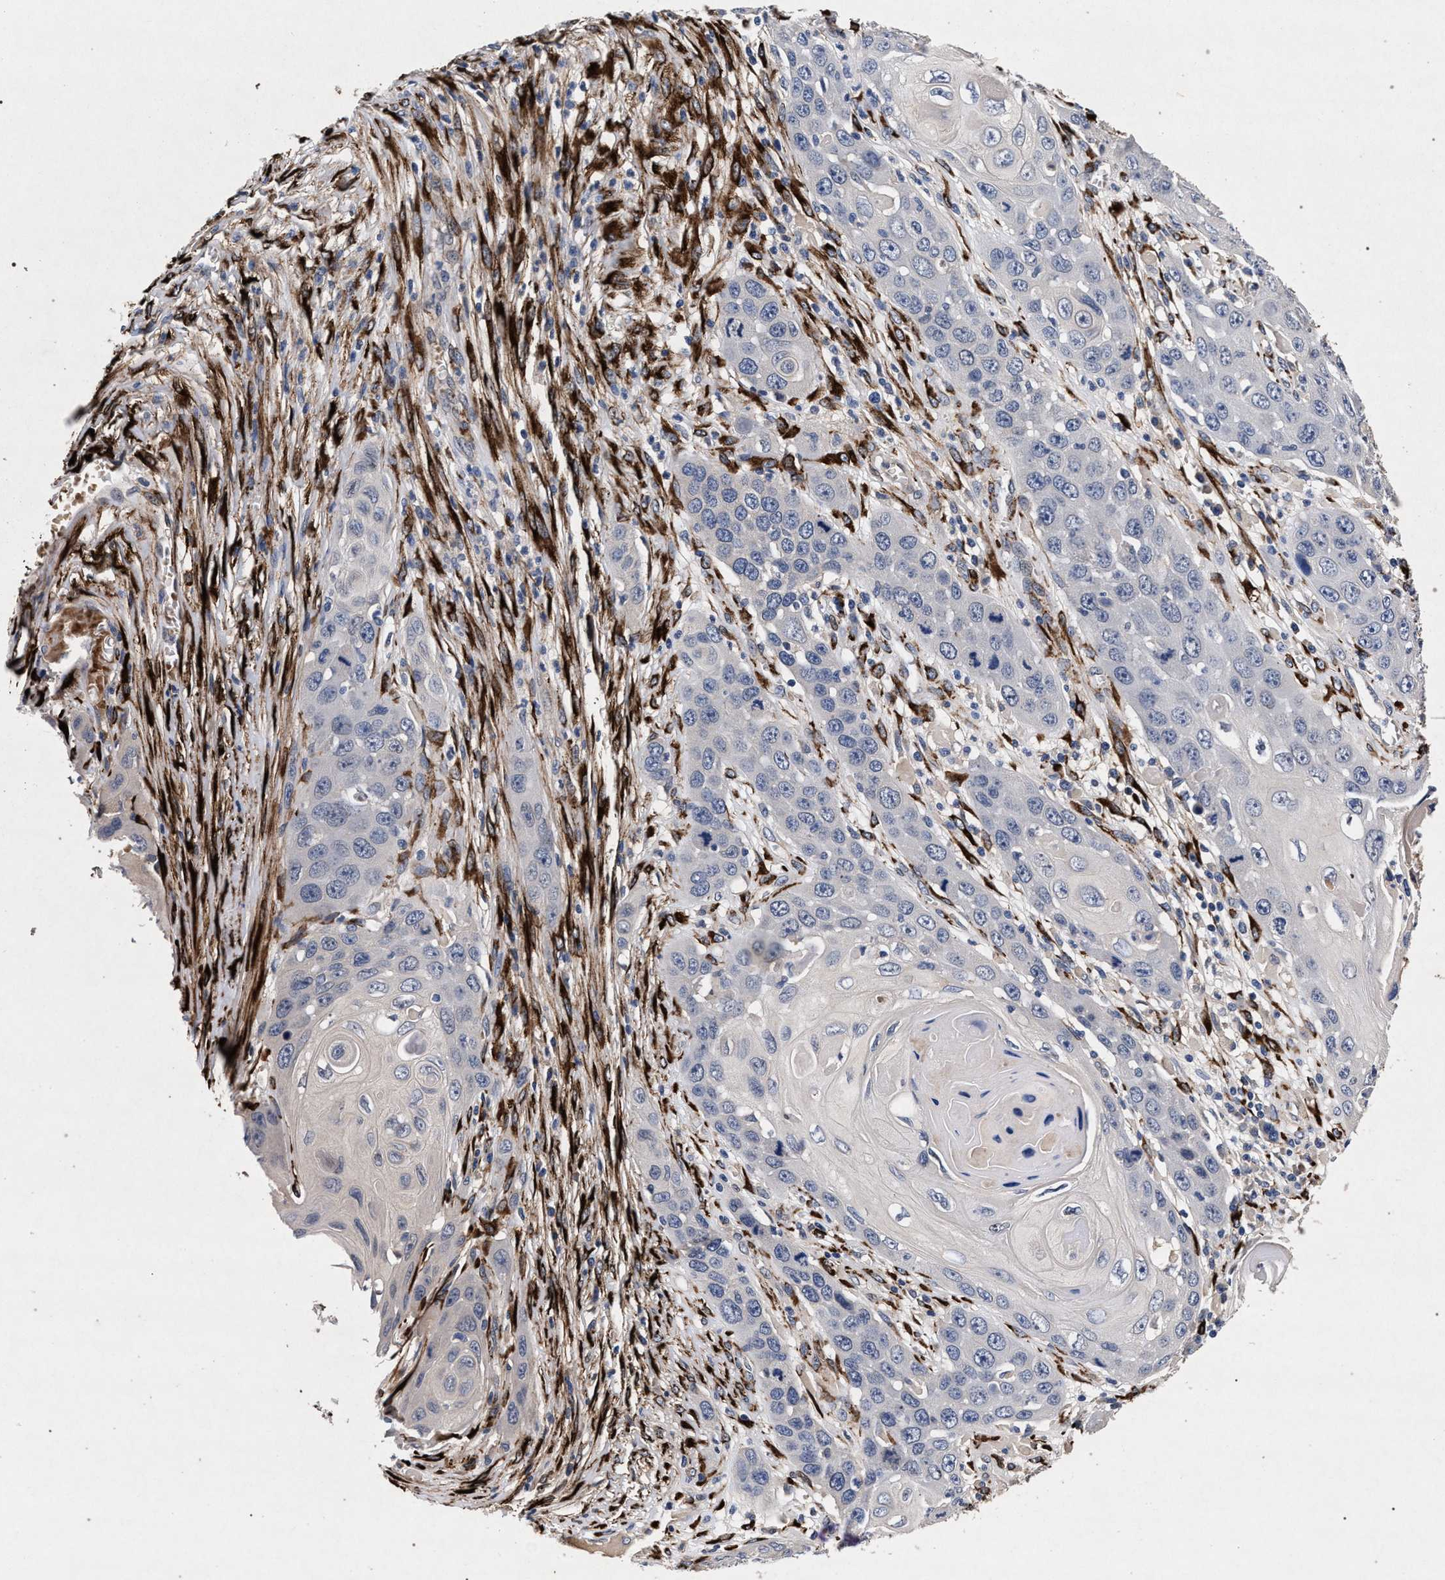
{"staining": {"intensity": "negative", "quantity": "none", "location": "none"}, "tissue": "skin cancer", "cell_type": "Tumor cells", "image_type": "cancer", "snomed": [{"axis": "morphology", "description": "Squamous cell carcinoma, NOS"}, {"axis": "topography", "description": "Skin"}], "caption": "Tumor cells are negative for brown protein staining in skin squamous cell carcinoma.", "gene": "NEK7", "patient": {"sex": "male", "age": 55}}